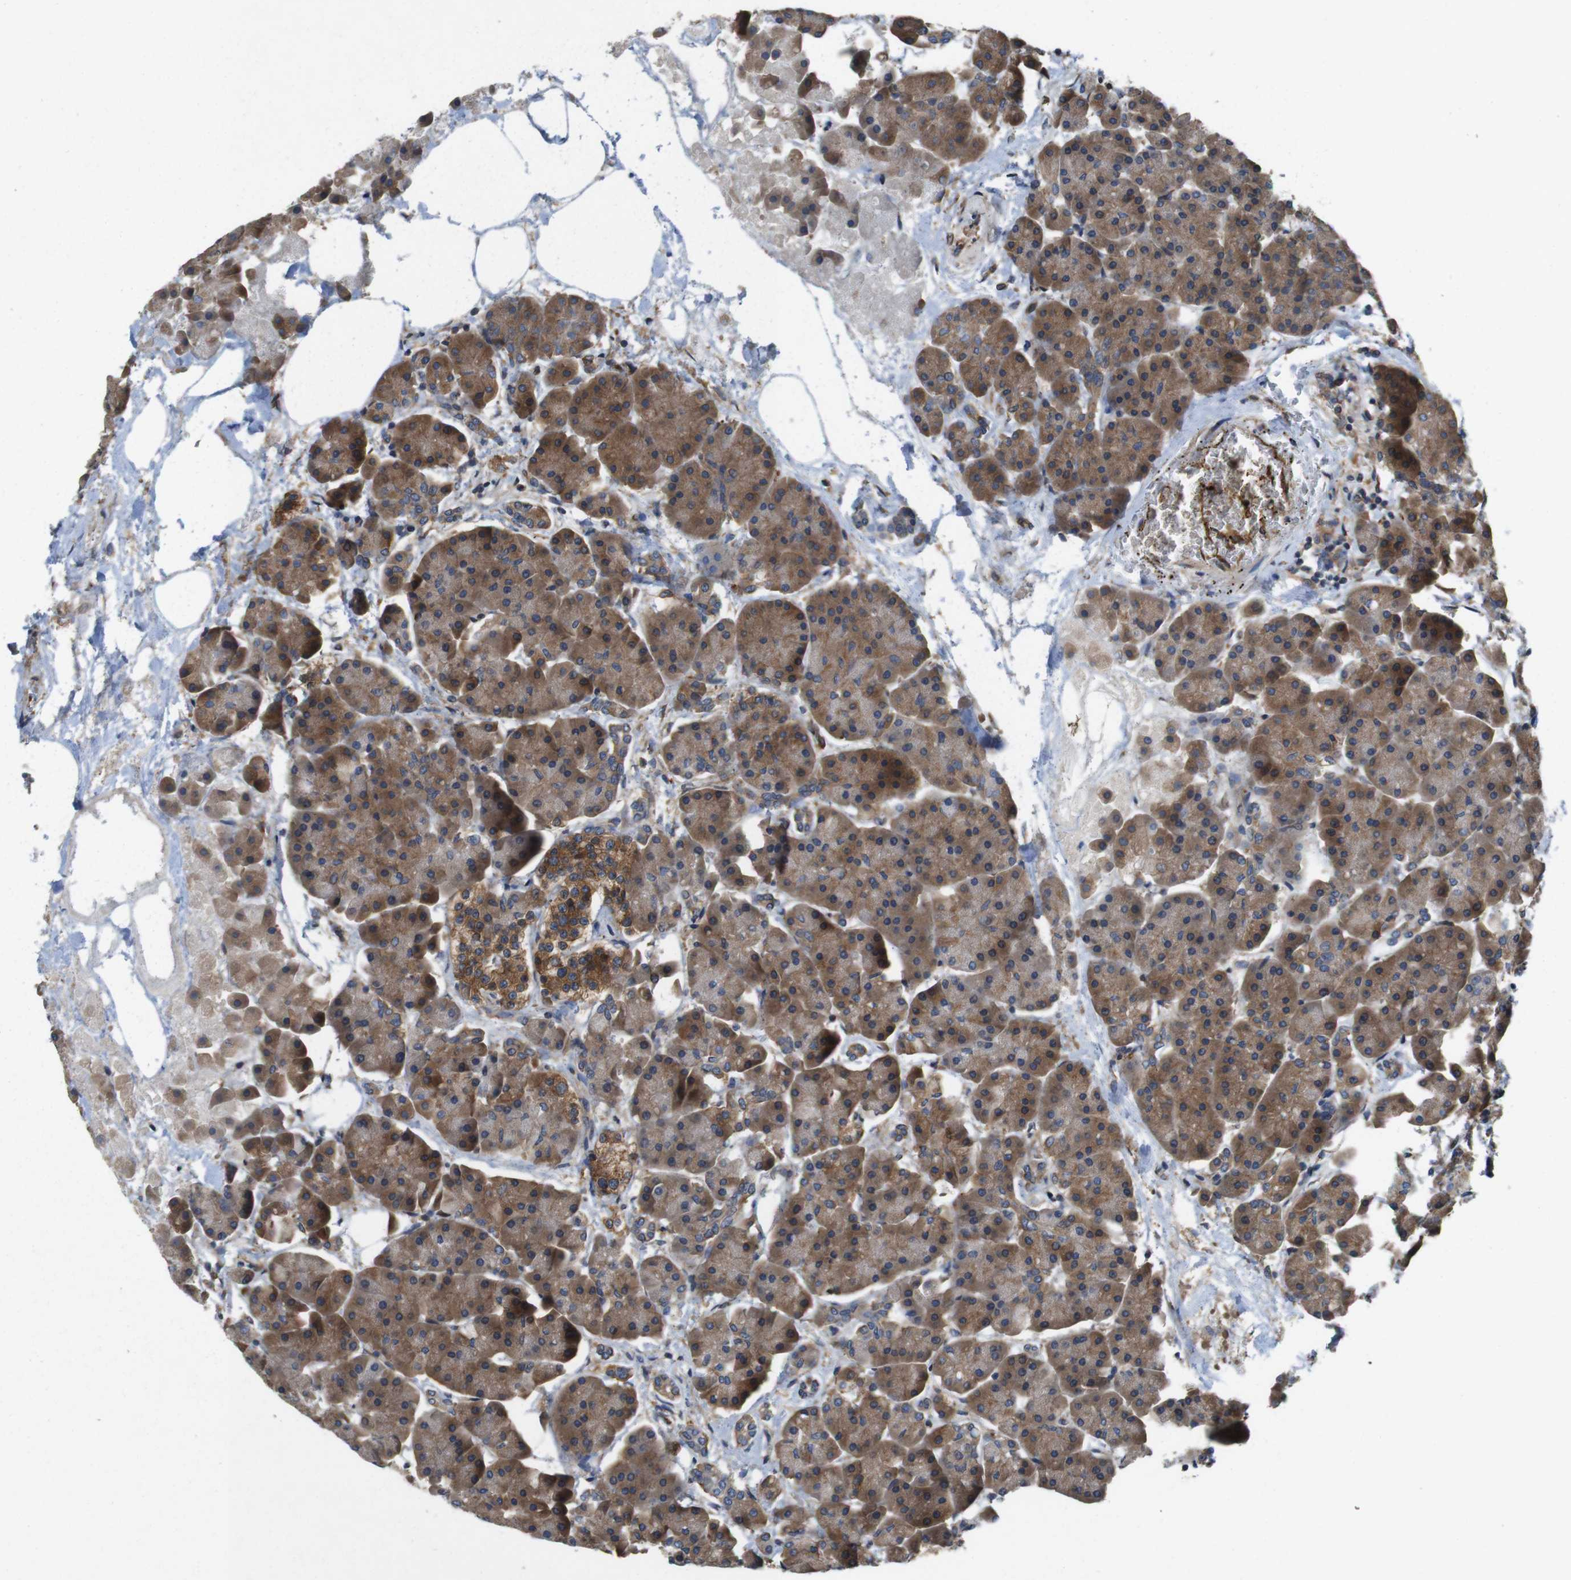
{"staining": {"intensity": "moderate", "quantity": ">75%", "location": "cytoplasmic/membranous"}, "tissue": "pancreas", "cell_type": "Exocrine glandular cells", "image_type": "normal", "snomed": [{"axis": "morphology", "description": "Normal tissue, NOS"}, {"axis": "topography", "description": "Pancreas"}], "caption": "Immunohistochemical staining of benign human pancreas reveals moderate cytoplasmic/membranous protein expression in about >75% of exocrine glandular cells.", "gene": "DCTN1", "patient": {"sex": "female", "age": 70}}